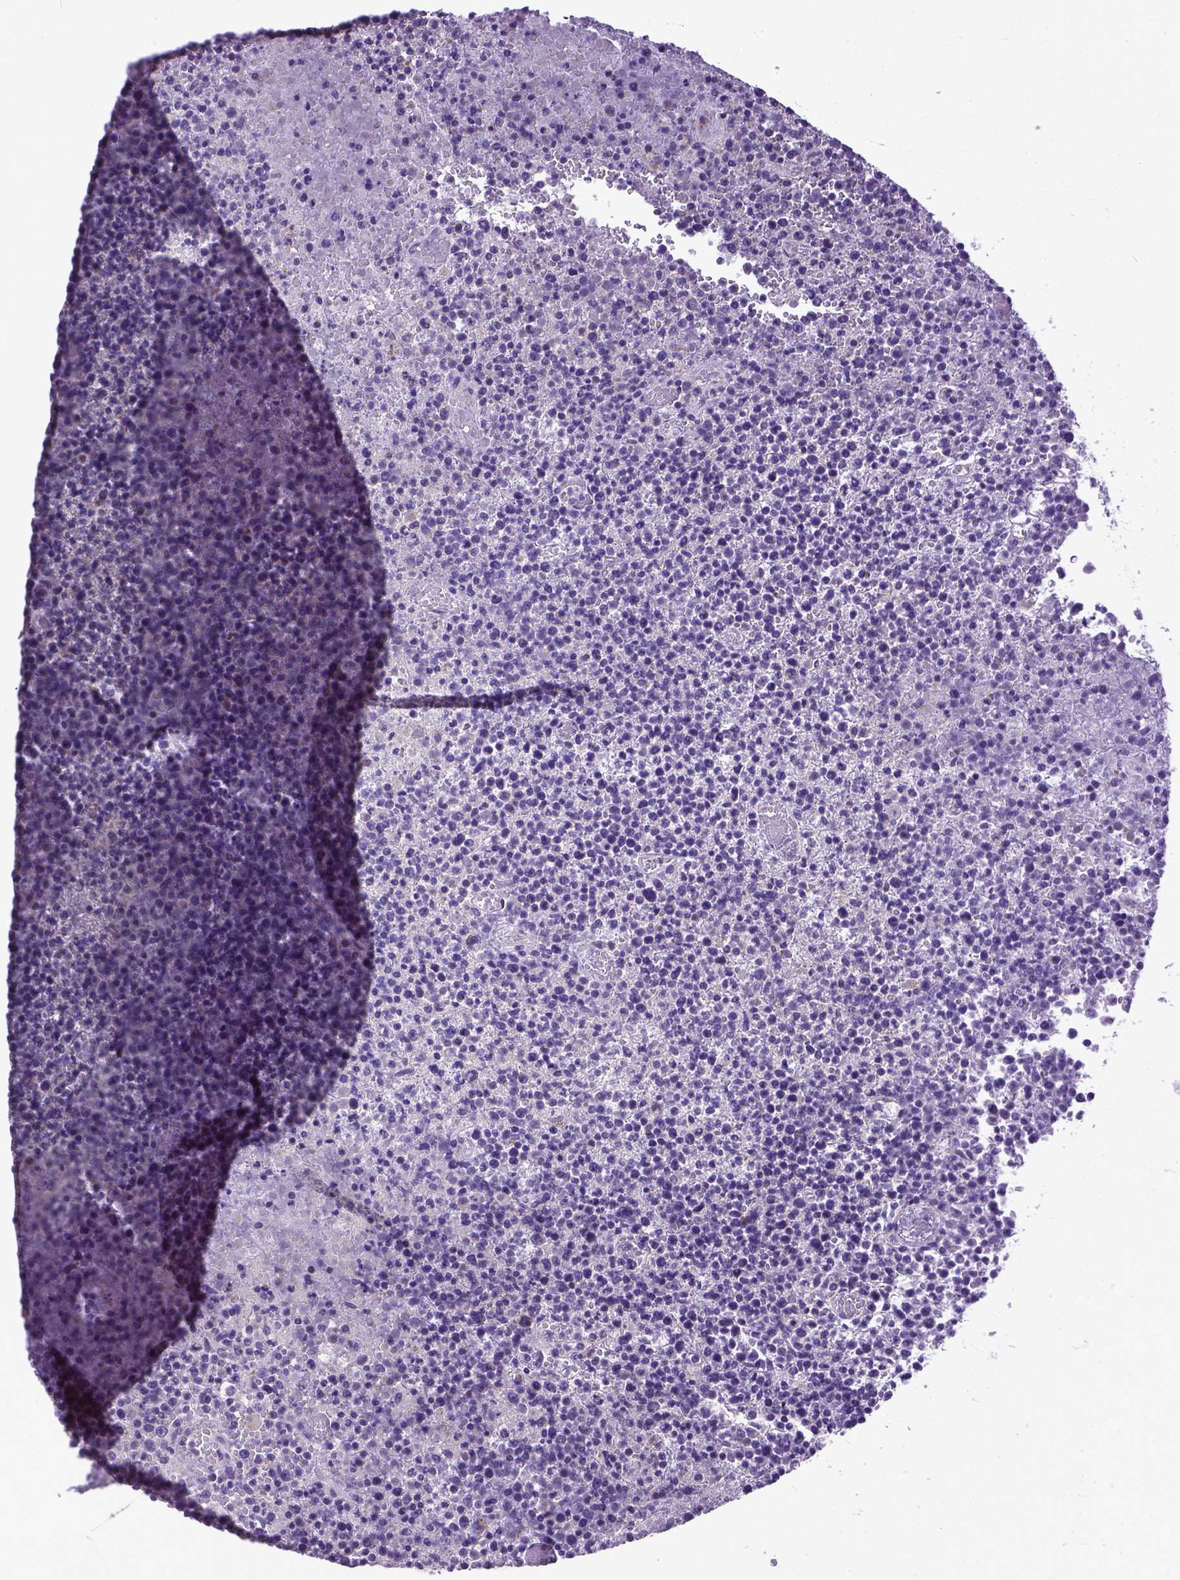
{"staining": {"intensity": "negative", "quantity": "none", "location": "none"}, "tissue": "lymphoma", "cell_type": "Tumor cells", "image_type": "cancer", "snomed": [{"axis": "morphology", "description": "Malignant lymphoma, non-Hodgkin's type, High grade"}, {"axis": "topography", "description": "Lymph node"}], "caption": "Lymphoma was stained to show a protein in brown. There is no significant staining in tumor cells. (Immunohistochemistry (ihc), brightfield microscopy, high magnification).", "gene": "PLK5", "patient": {"sex": "male", "age": 13}}